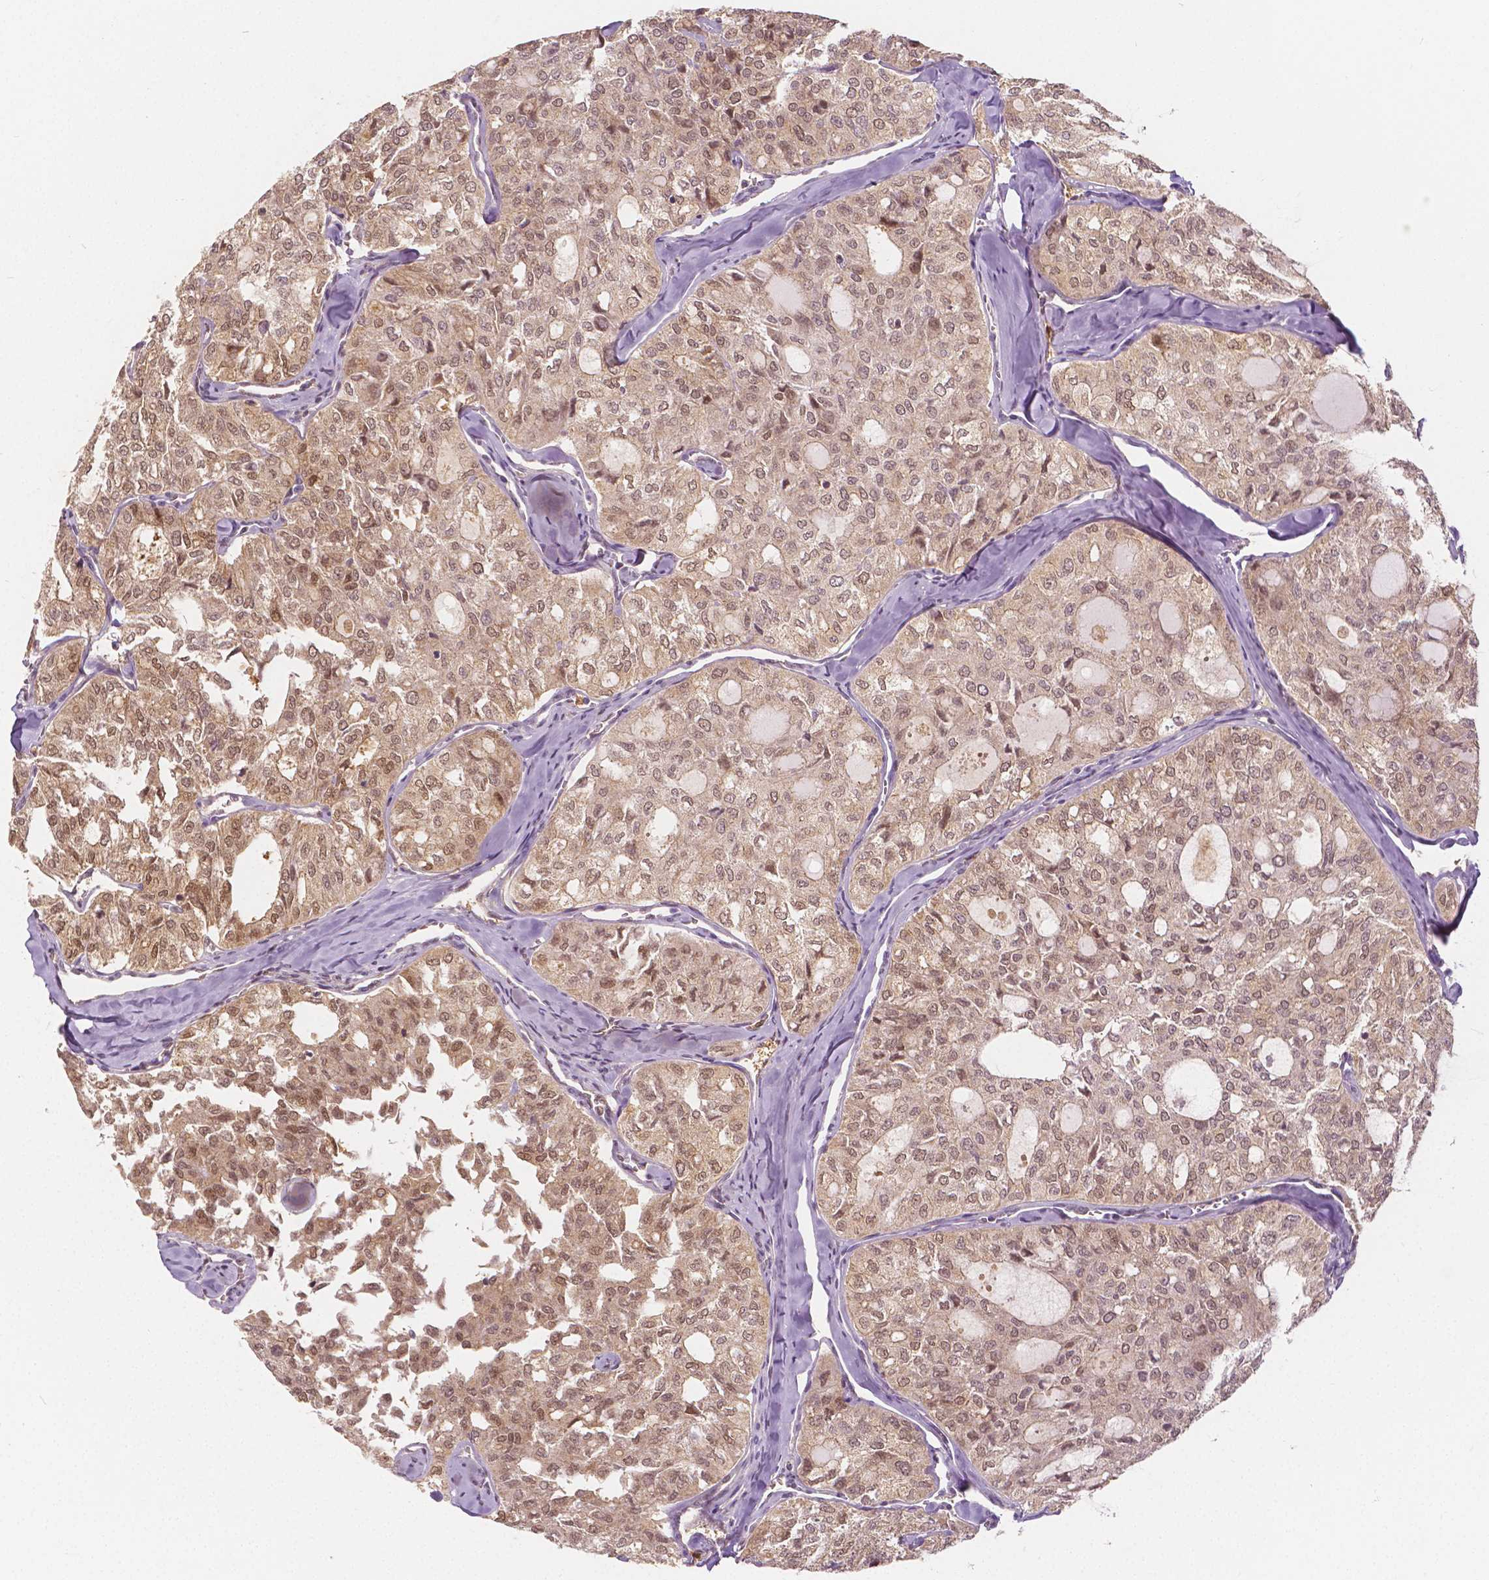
{"staining": {"intensity": "moderate", "quantity": ">75%", "location": "cytoplasmic/membranous,nuclear"}, "tissue": "thyroid cancer", "cell_type": "Tumor cells", "image_type": "cancer", "snomed": [{"axis": "morphology", "description": "Follicular adenoma carcinoma, NOS"}, {"axis": "topography", "description": "Thyroid gland"}], "caption": "Follicular adenoma carcinoma (thyroid) stained with immunohistochemistry (IHC) demonstrates moderate cytoplasmic/membranous and nuclear staining in about >75% of tumor cells.", "gene": "NAPRT", "patient": {"sex": "male", "age": 75}}